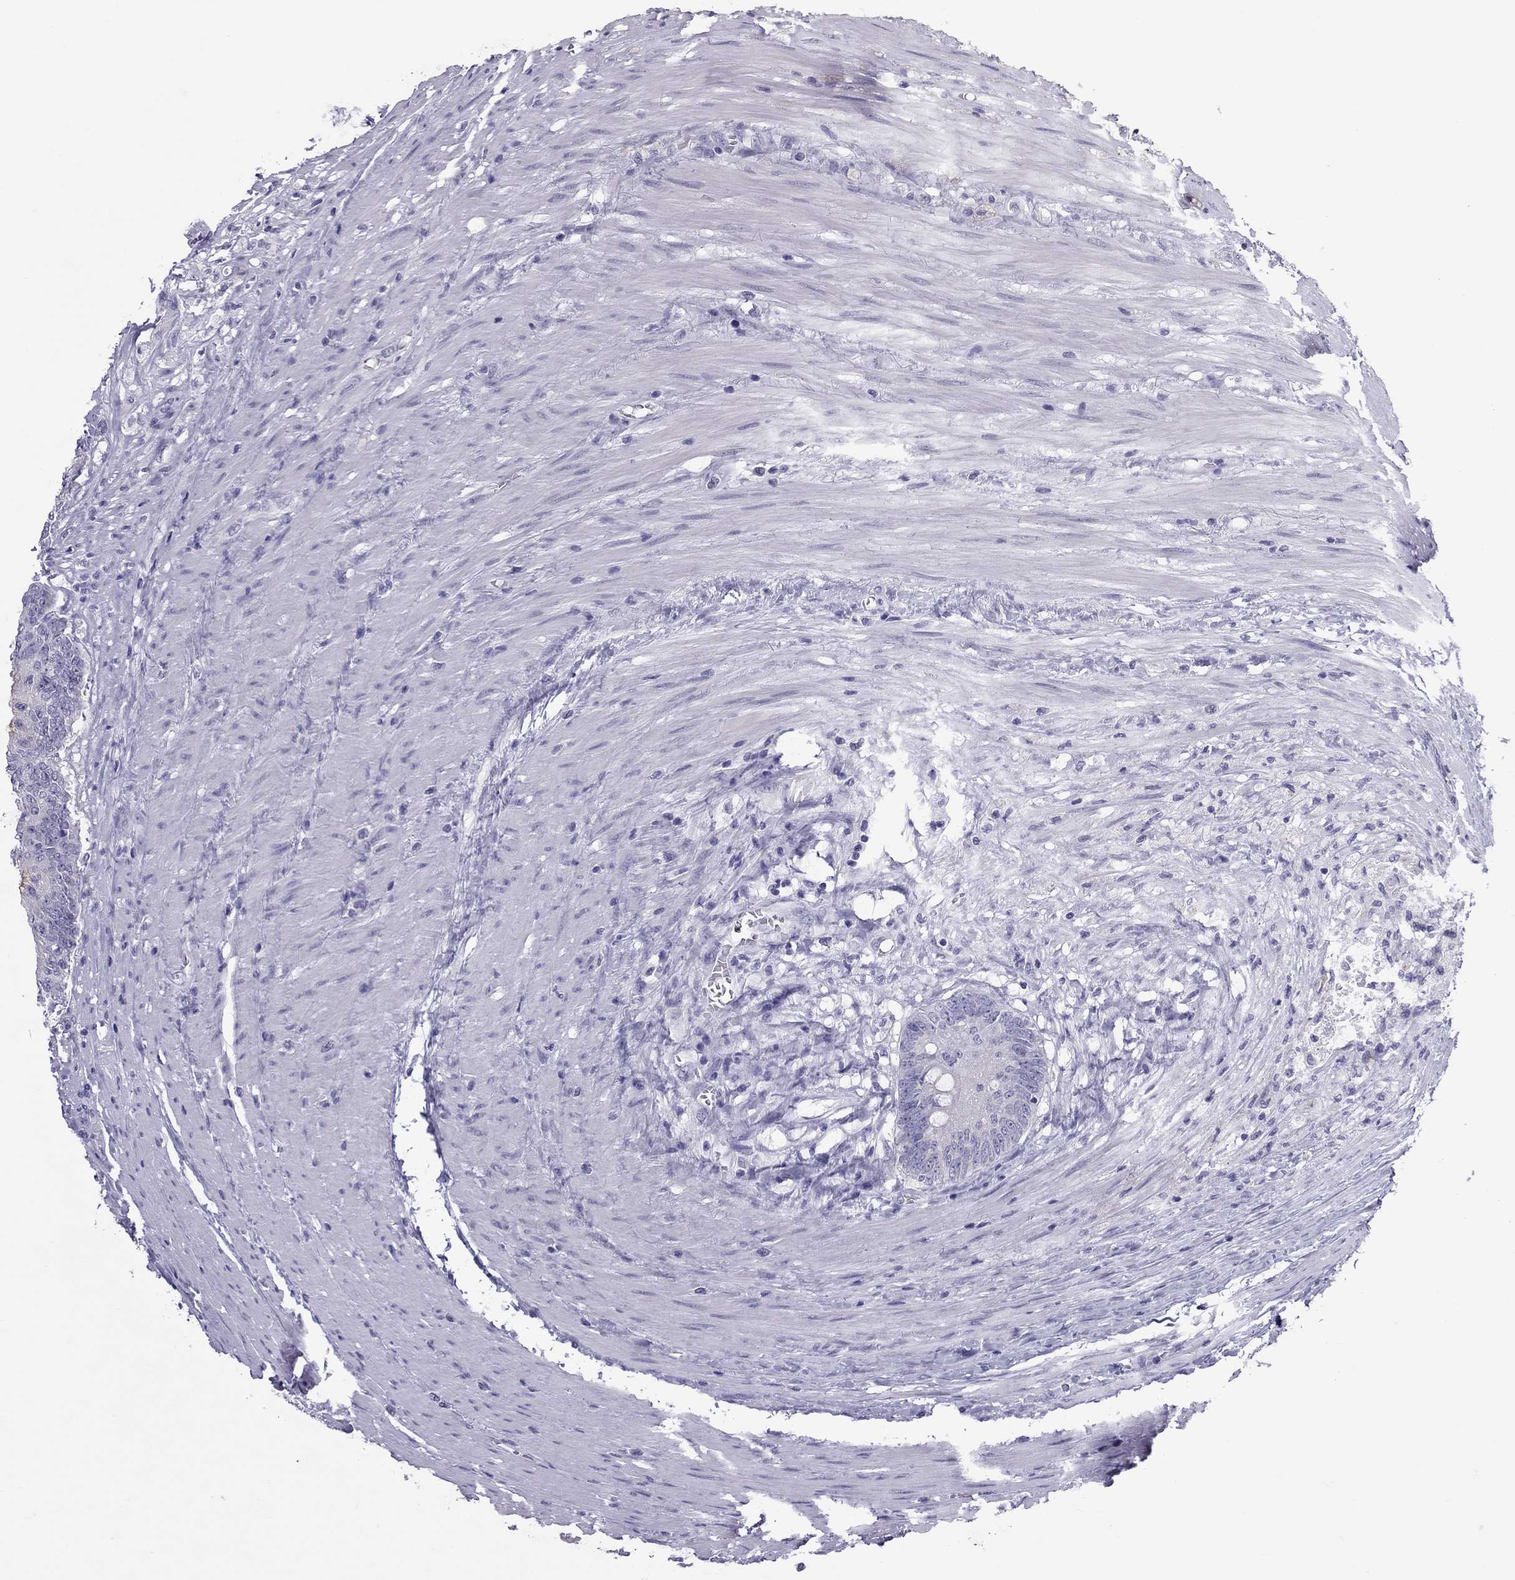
{"staining": {"intensity": "negative", "quantity": "none", "location": "none"}, "tissue": "colorectal cancer", "cell_type": "Tumor cells", "image_type": "cancer", "snomed": [{"axis": "morphology", "description": "Adenocarcinoma, NOS"}, {"axis": "topography", "description": "Rectum"}], "caption": "The image exhibits no staining of tumor cells in adenocarcinoma (colorectal).", "gene": "TEX14", "patient": {"sex": "male", "age": 59}}